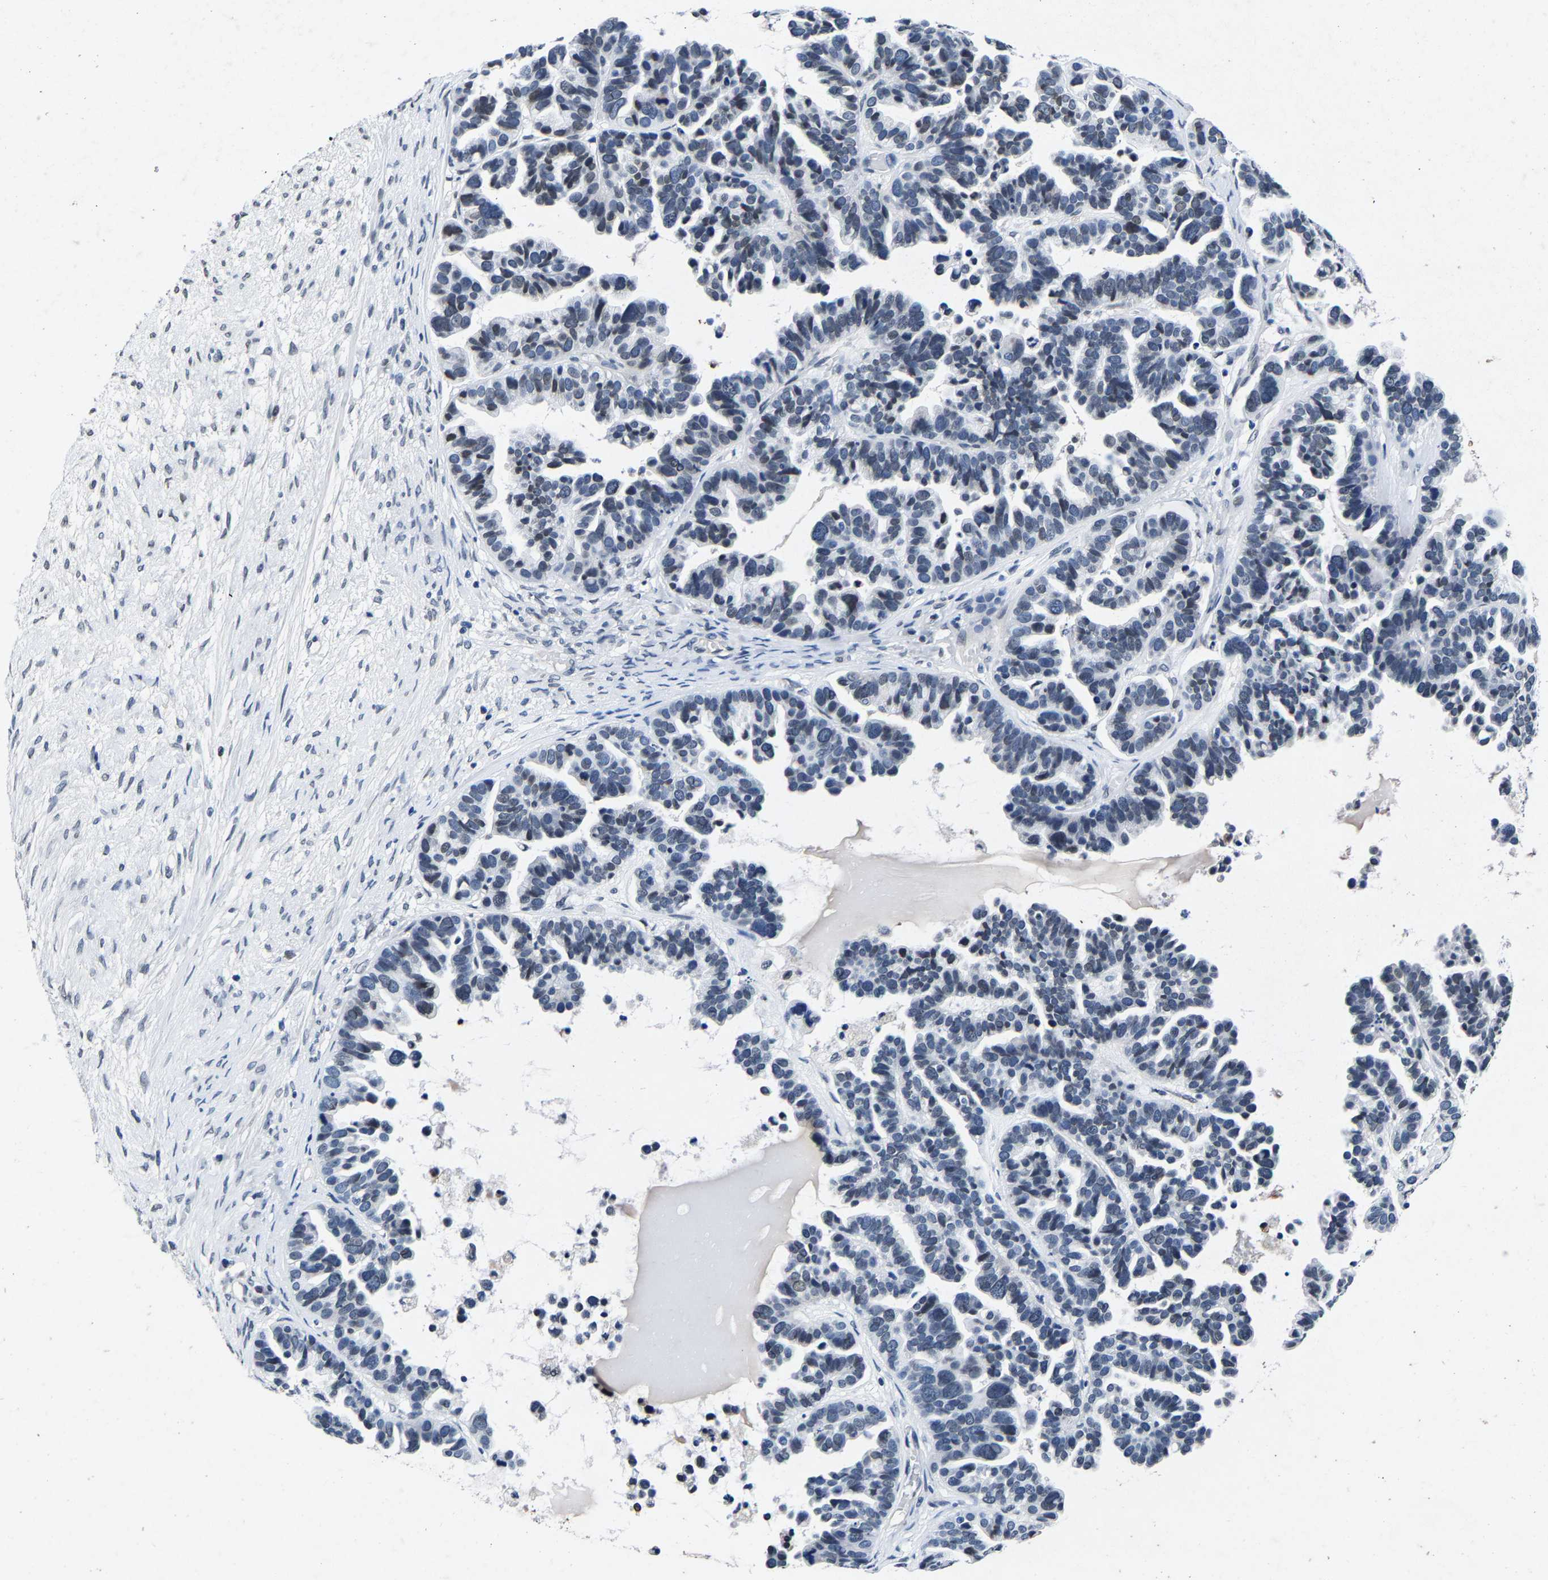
{"staining": {"intensity": "weak", "quantity": "<25%", "location": "nuclear"}, "tissue": "ovarian cancer", "cell_type": "Tumor cells", "image_type": "cancer", "snomed": [{"axis": "morphology", "description": "Cystadenocarcinoma, serous, NOS"}, {"axis": "topography", "description": "Ovary"}], "caption": "A high-resolution histopathology image shows immunohistochemistry (IHC) staining of ovarian cancer, which displays no significant staining in tumor cells.", "gene": "UBN2", "patient": {"sex": "female", "age": 56}}